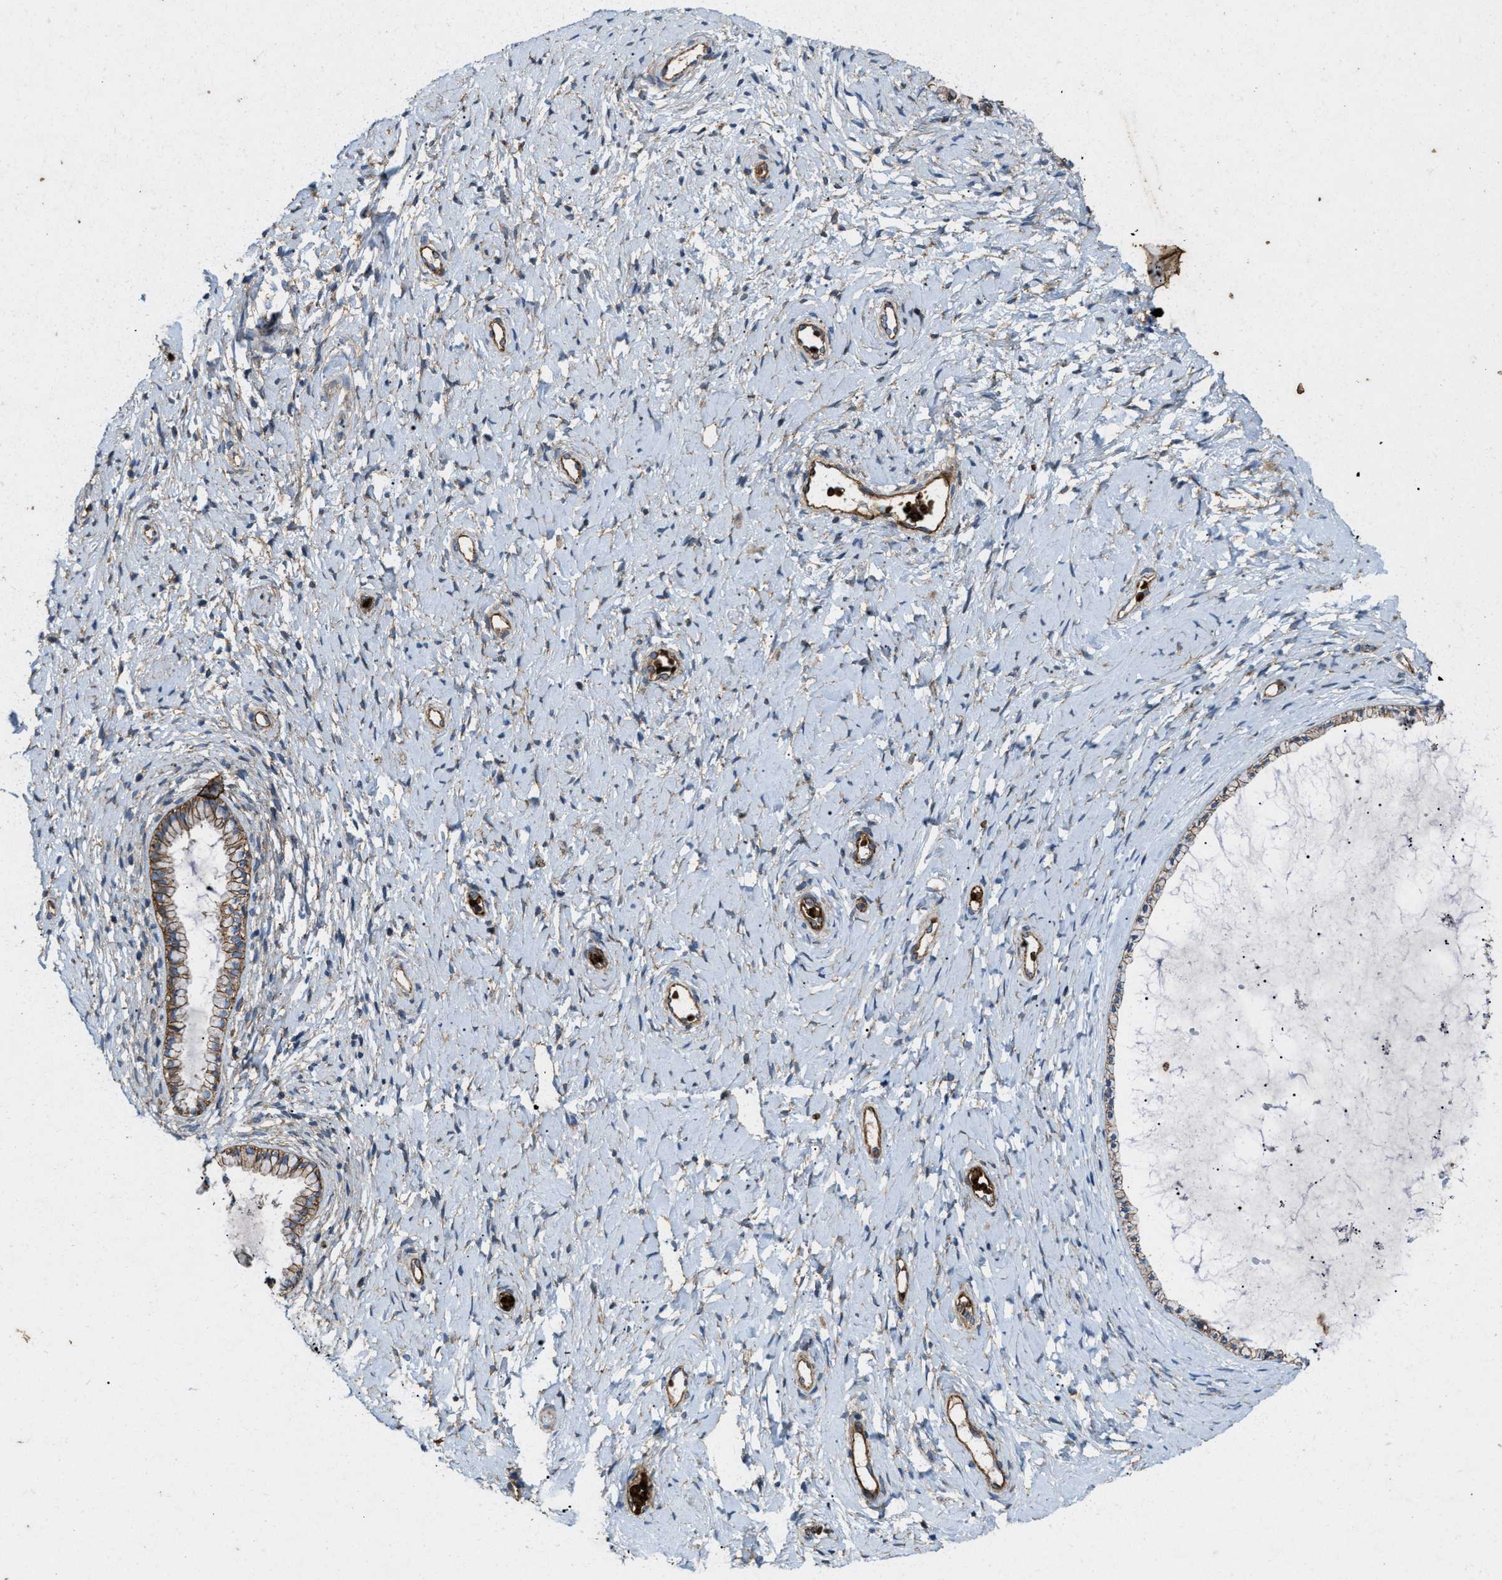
{"staining": {"intensity": "strong", "quantity": ">75%", "location": "cytoplasmic/membranous"}, "tissue": "cervix", "cell_type": "Glandular cells", "image_type": "normal", "snomed": [{"axis": "morphology", "description": "Normal tissue, NOS"}, {"axis": "topography", "description": "Cervix"}], "caption": "Strong cytoplasmic/membranous expression for a protein is seen in approximately >75% of glandular cells of normal cervix using immunohistochemistry.", "gene": "ERC1", "patient": {"sex": "female", "age": 72}}